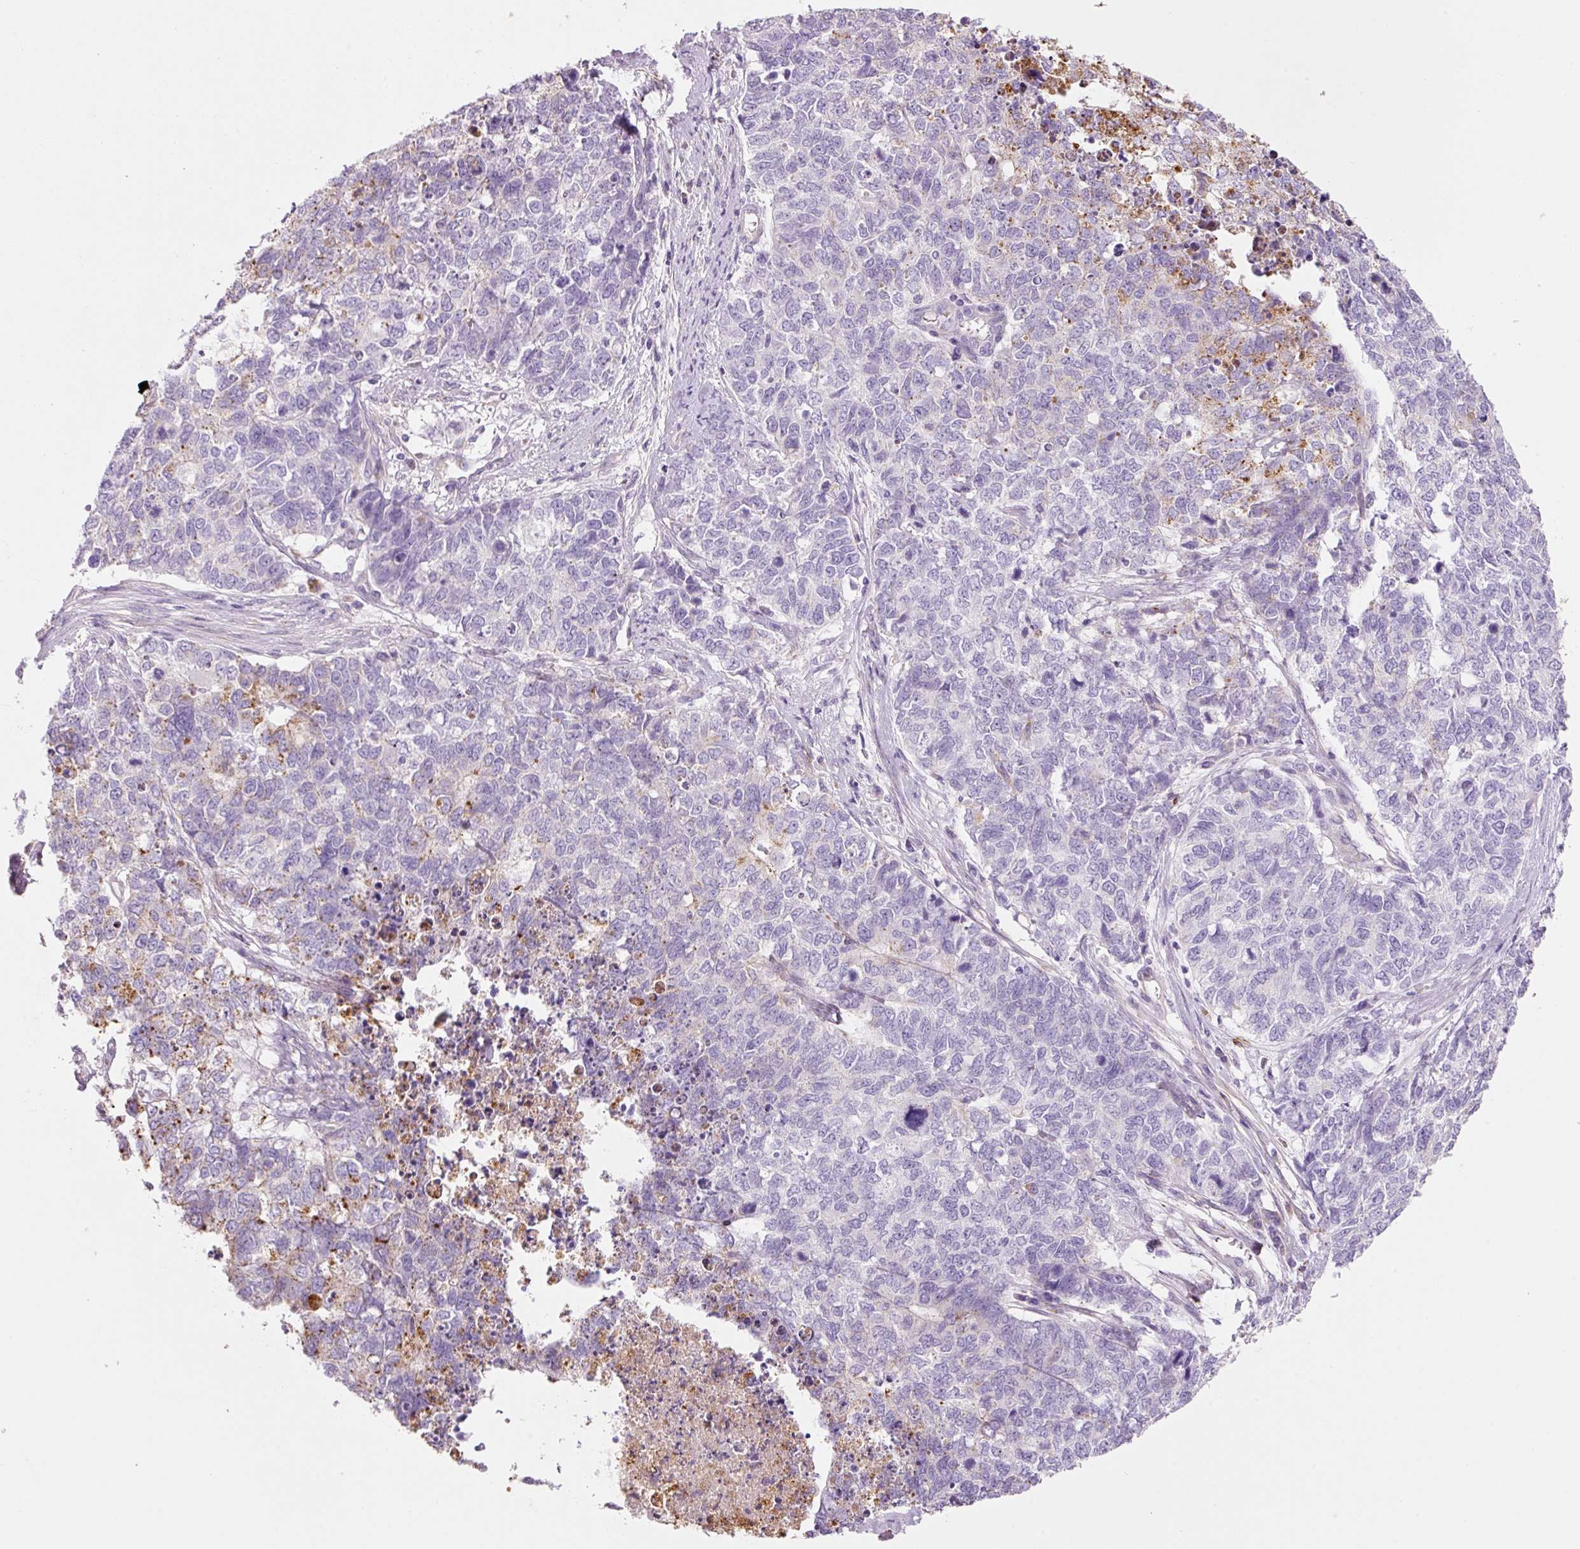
{"staining": {"intensity": "weak", "quantity": "<25%", "location": "cytoplasmic/membranous"}, "tissue": "cervical cancer", "cell_type": "Tumor cells", "image_type": "cancer", "snomed": [{"axis": "morphology", "description": "Squamous cell carcinoma, NOS"}, {"axis": "topography", "description": "Cervix"}], "caption": "This is a image of immunohistochemistry staining of cervical cancer, which shows no expression in tumor cells.", "gene": "TMC8", "patient": {"sex": "female", "age": 63}}